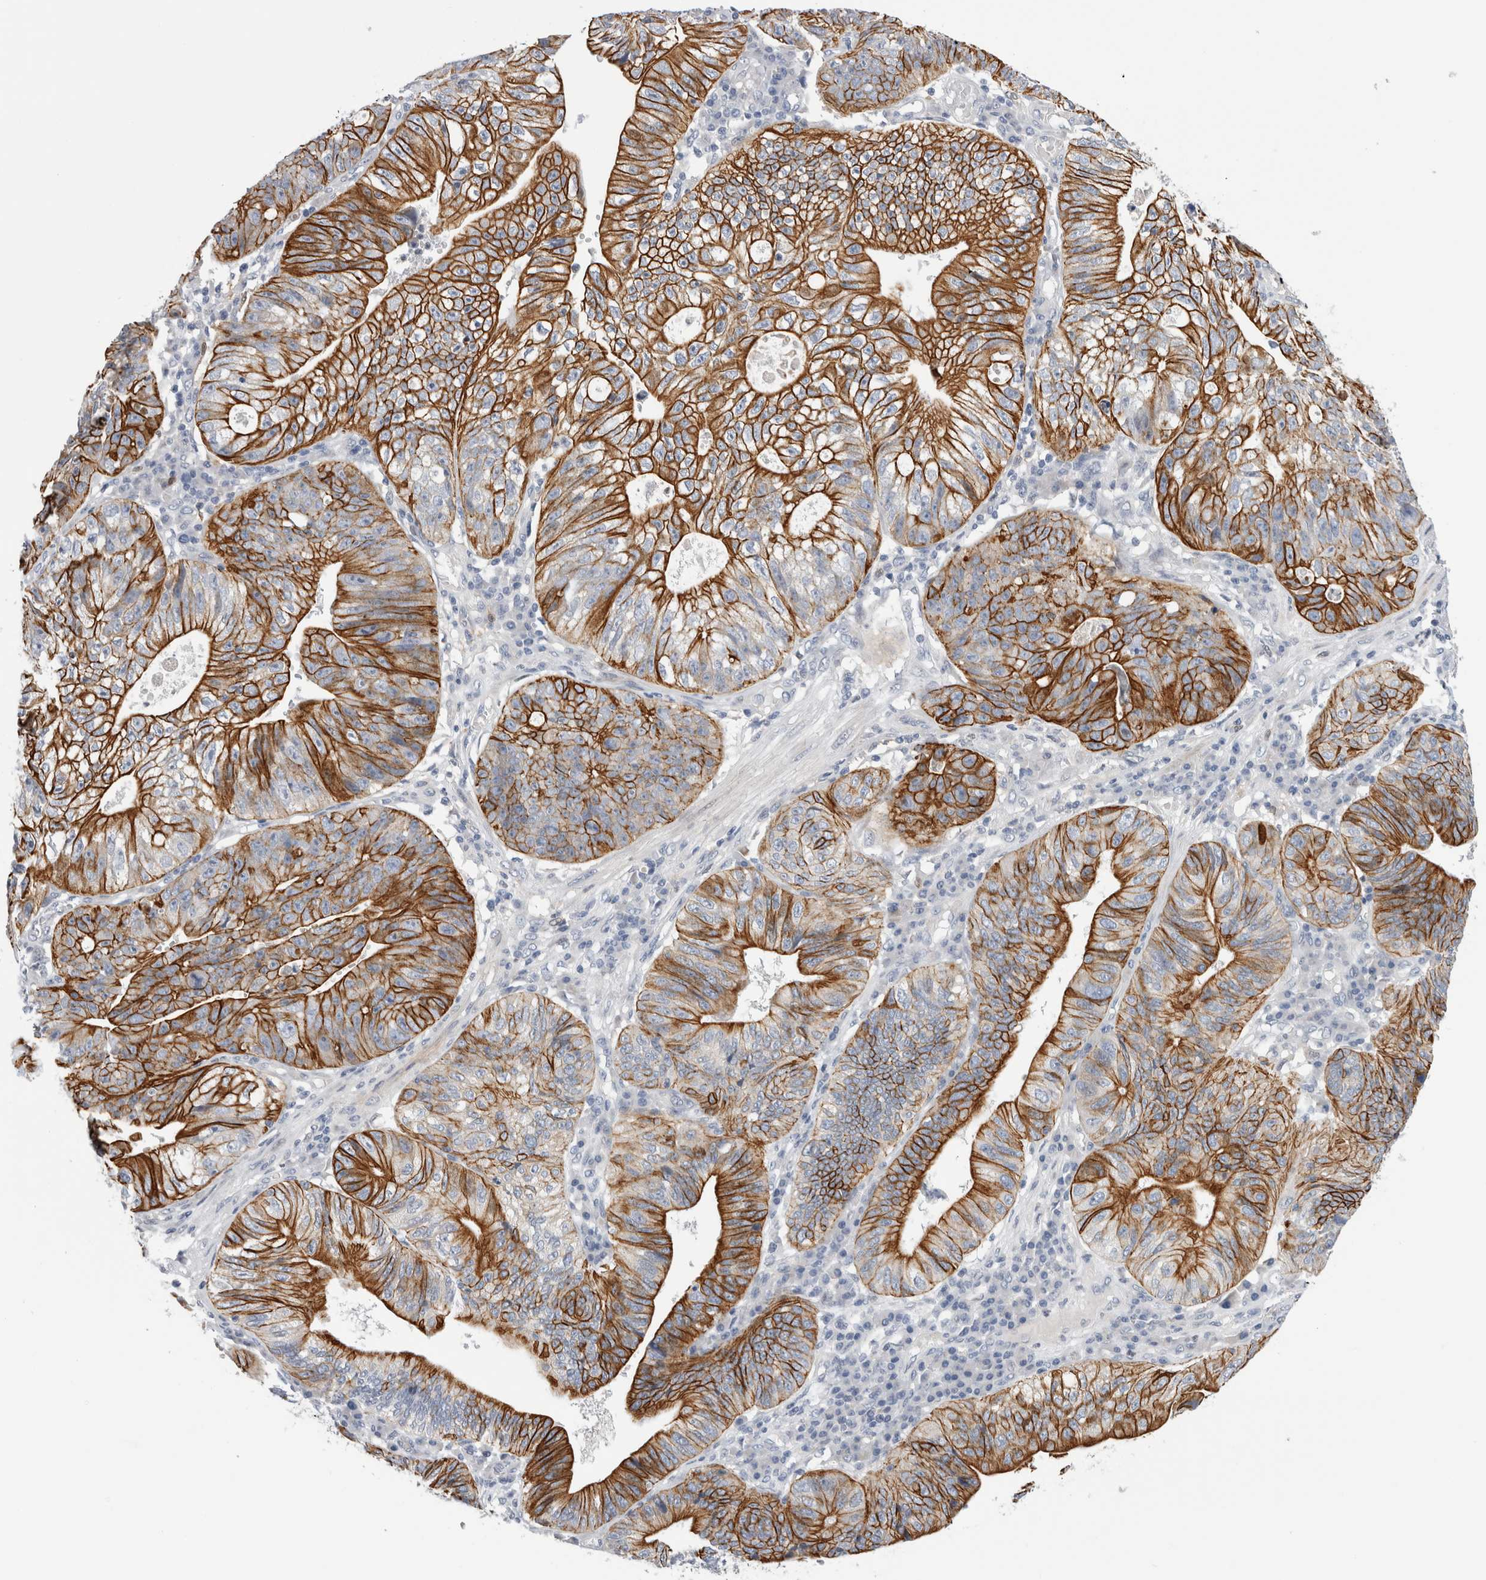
{"staining": {"intensity": "strong", "quantity": ">75%", "location": "cytoplasmic/membranous"}, "tissue": "stomach cancer", "cell_type": "Tumor cells", "image_type": "cancer", "snomed": [{"axis": "morphology", "description": "Adenocarcinoma, NOS"}, {"axis": "topography", "description": "Stomach"}], "caption": "Protein staining of stomach cancer (adenocarcinoma) tissue displays strong cytoplasmic/membranous expression in about >75% of tumor cells. Immunohistochemistry (ihc) stains the protein of interest in brown and the nuclei are stained blue.", "gene": "SLC20A2", "patient": {"sex": "male", "age": 59}}